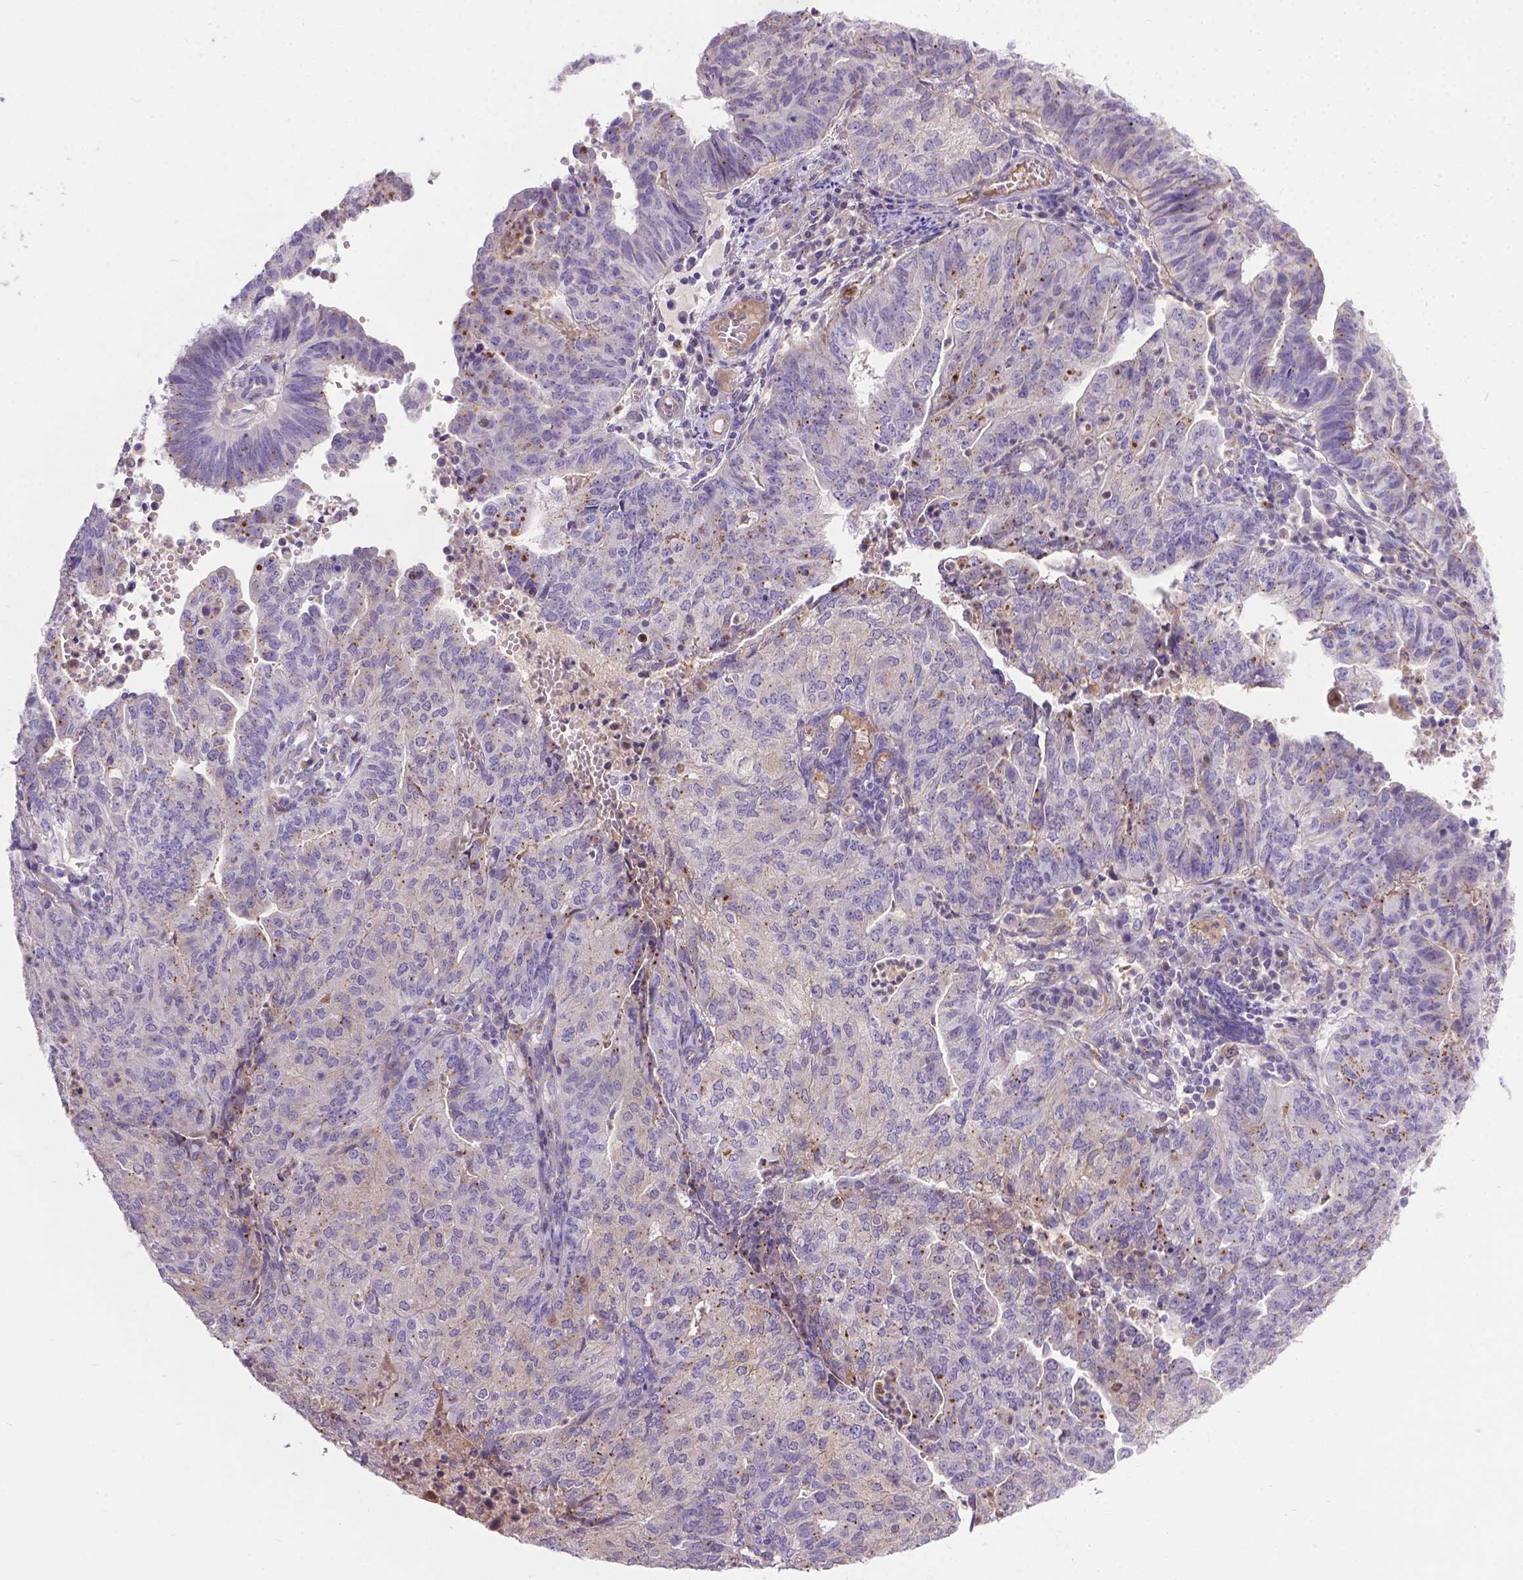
{"staining": {"intensity": "moderate", "quantity": "<25%", "location": "cytoplasmic/membranous"}, "tissue": "endometrial cancer", "cell_type": "Tumor cells", "image_type": "cancer", "snomed": [{"axis": "morphology", "description": "Adenocarcinoma, NOS"}, {"axis": "topography", "description": "Endometrium"}], "caption": "A brown stain highlights moderate cytoplasmic/membranous expression of a protein in endometrial cancer tumor cells.", "gene": "TM4SF18", "patient": {"sex": "female", "age": 82}}